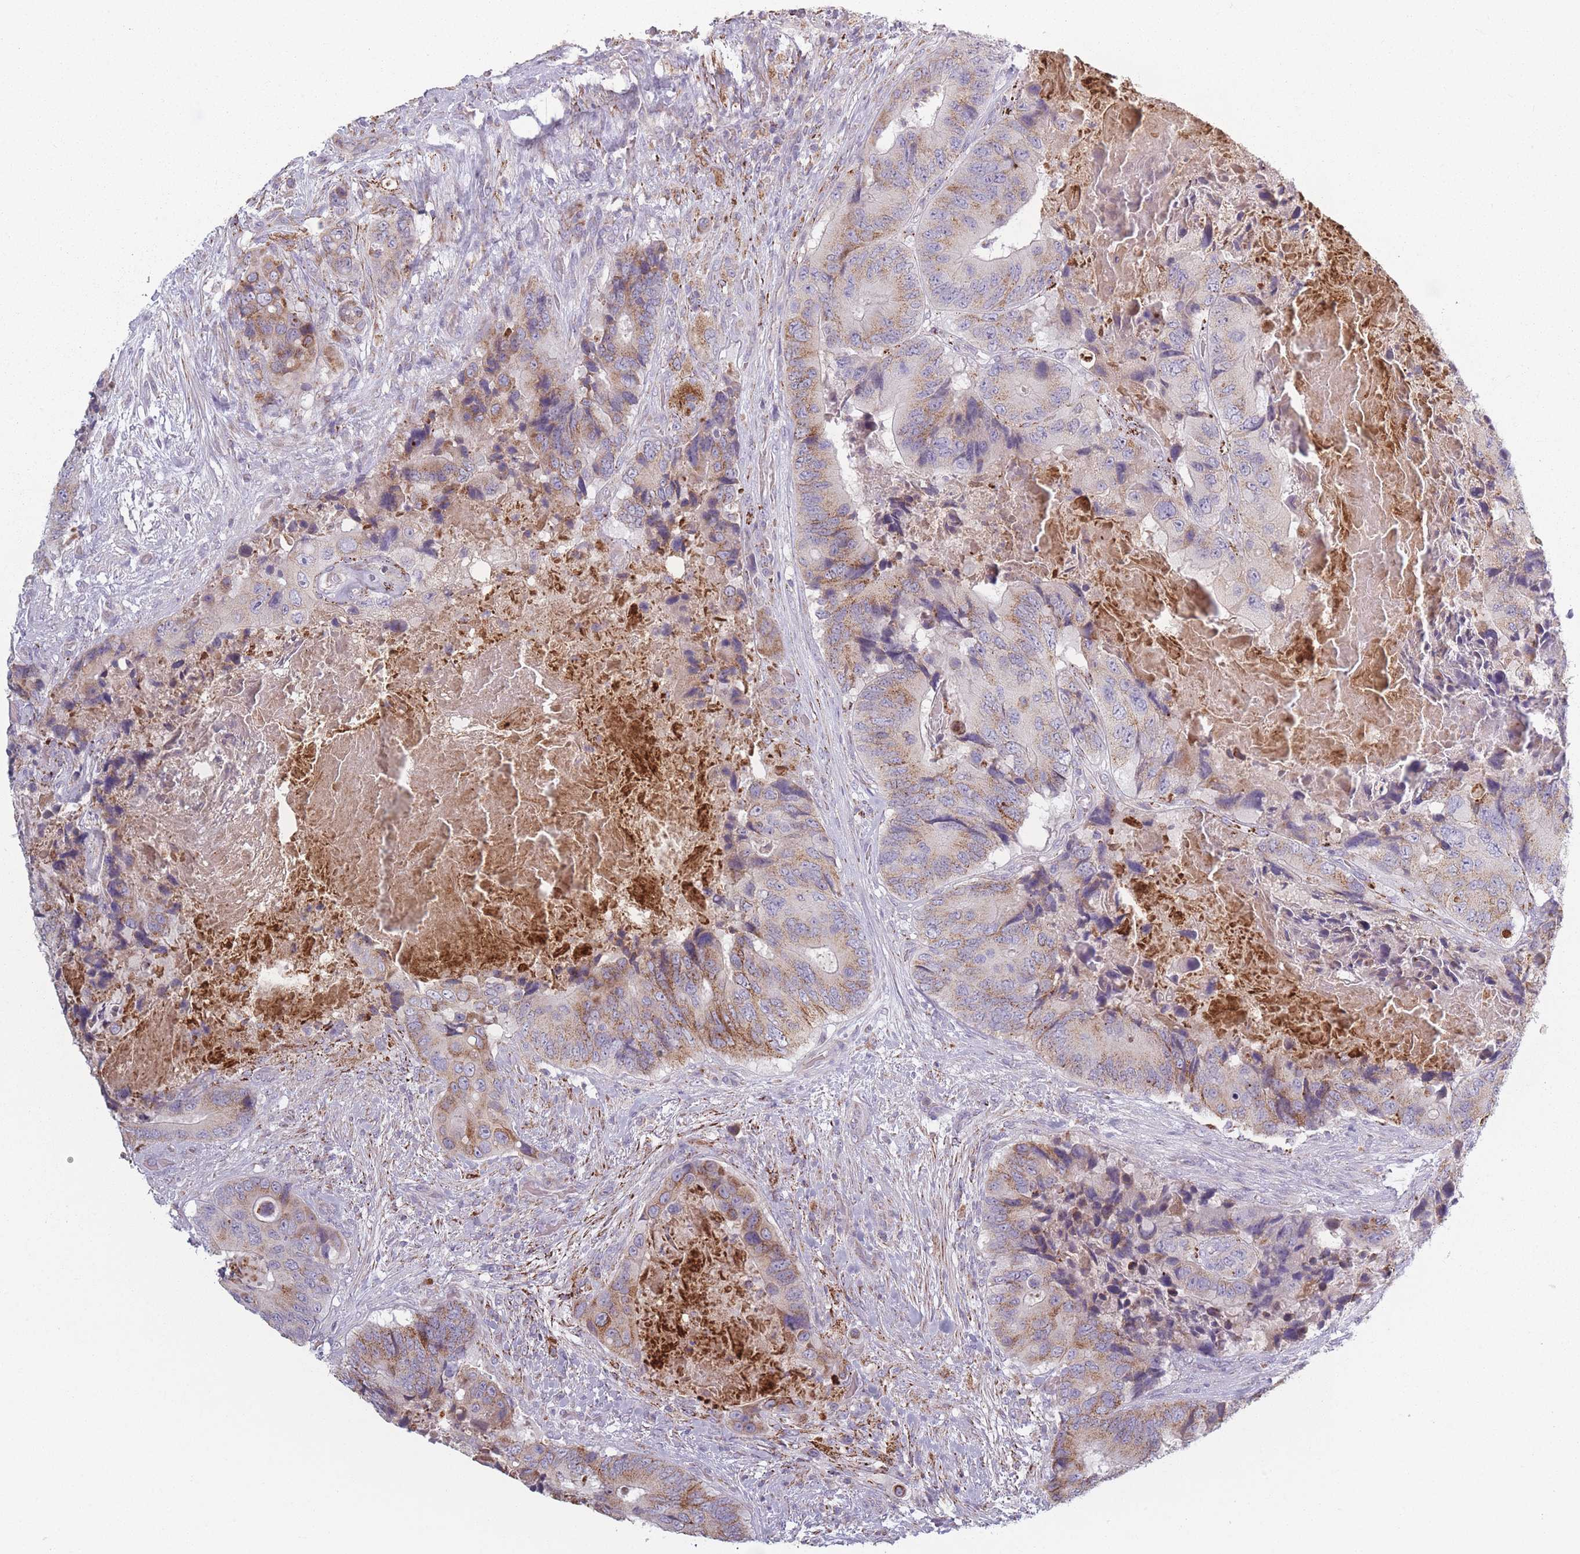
{"staining": {"intensity": "moderate", "quantity": "25%-75%", "location": "cytoplasmic/membranous"}, "tissue": "colorectal cancer", "cell_type": "Tumor cells", "image_type": "cancer", "snomed": [{"axis": "morphology", "description": "Adenocarcinoma, NOS"}, {"axis": "topography", "description": "Colon"}], "caption": "Protein analysis of colorectal cancer tissue reveals moderate cytoplasmic/membranous expression in approximately 25%-75% of tumor cells. The staining was performed using DAB to visualize the protein expression in brown, while the nuclei were stained in blue with hematoxylin (Magnification: 20x).", "gene": "PEX11B", "patient": {"sex": "male", "age": 84}}